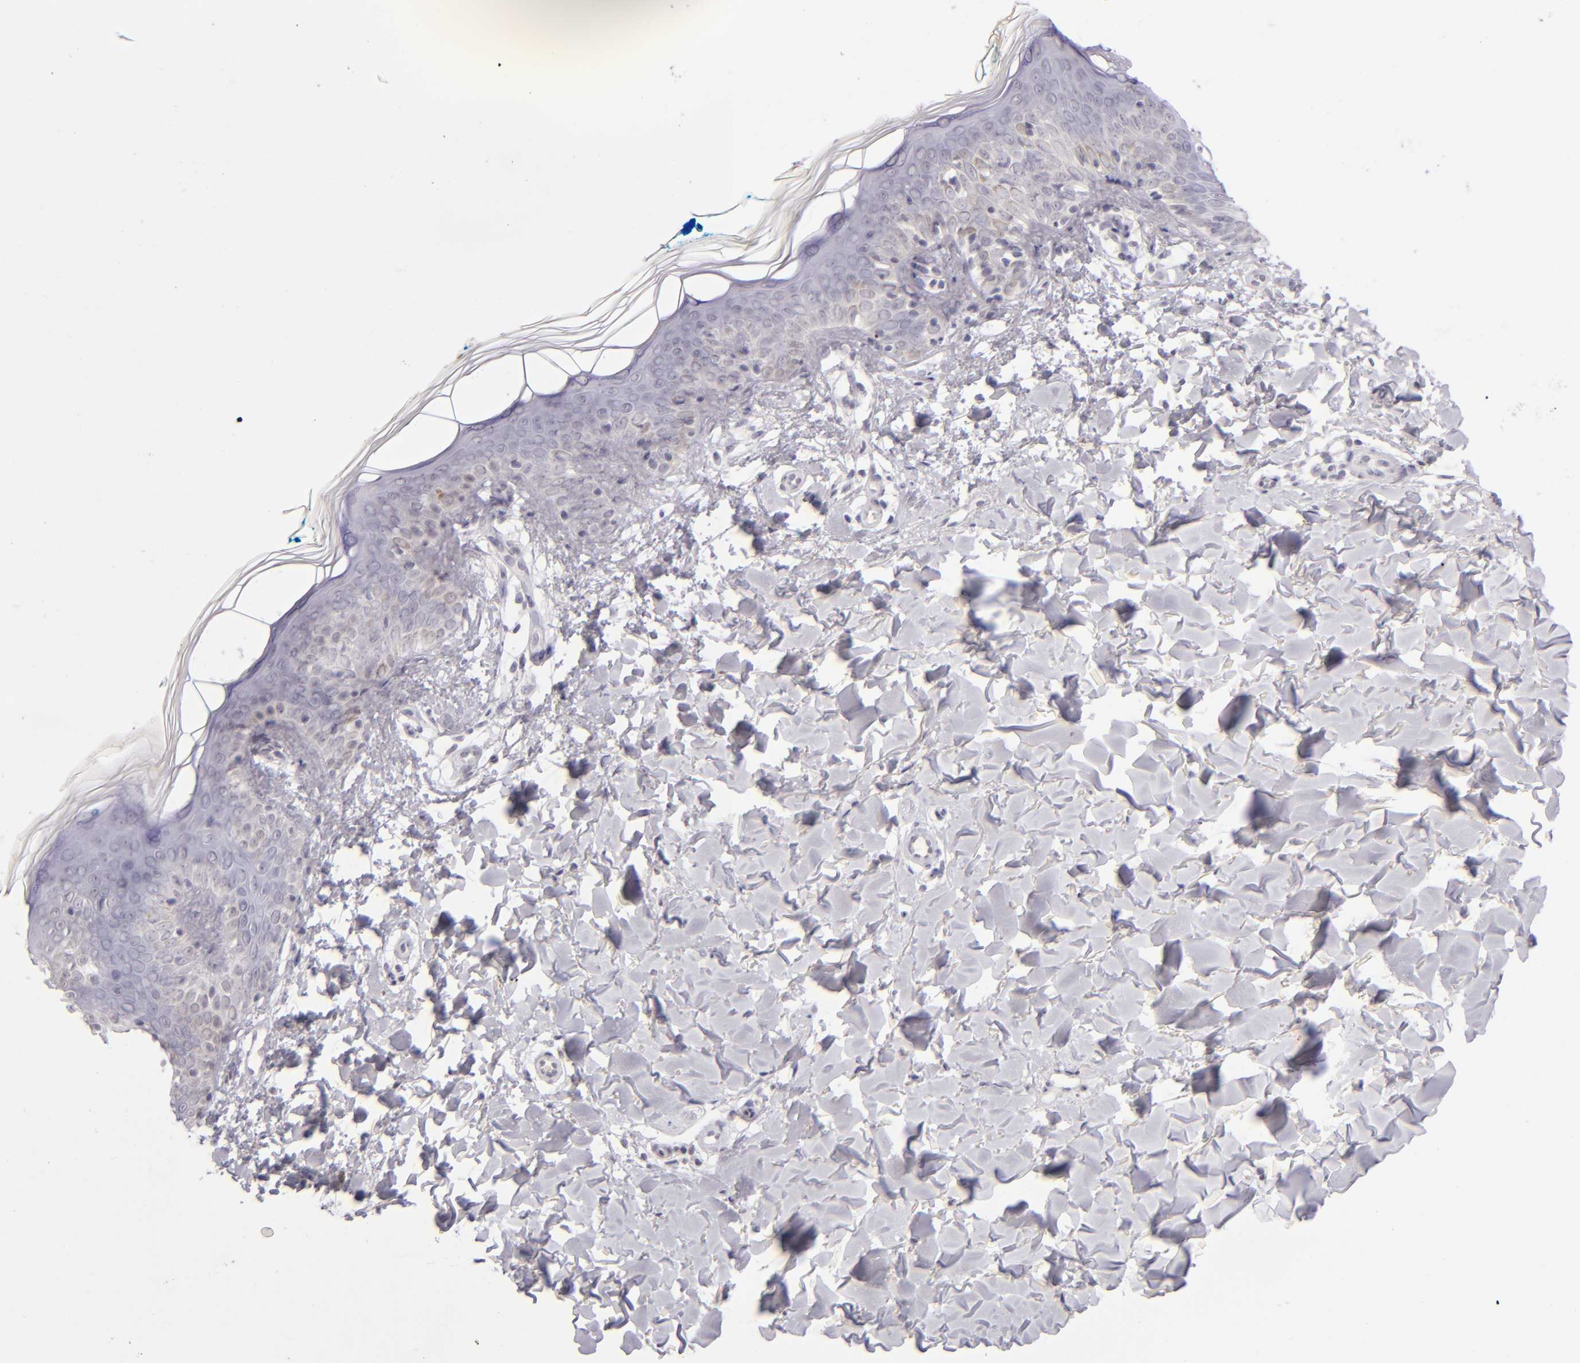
{"staining": {"intensity": "negative", "quantity": "none", "location": "none"}, "tissue": "skin", "cell_type": "Fibroblasts", "image_type": "normal", "snomed": [{"axis": "morphology", "description": "Normal tissue, NOS"}, {"axis": "topography", "description": "Skin"}], "caption": "This photomicrograph is of unremarkable skin stained with immunohistochemistry (IHC) to label a protein in brown with the nuclei are counter-stained blue. There is no positivity in fibroblasts.", "gene": "CD40", "patient": {"sex": "male", "age": 32}}